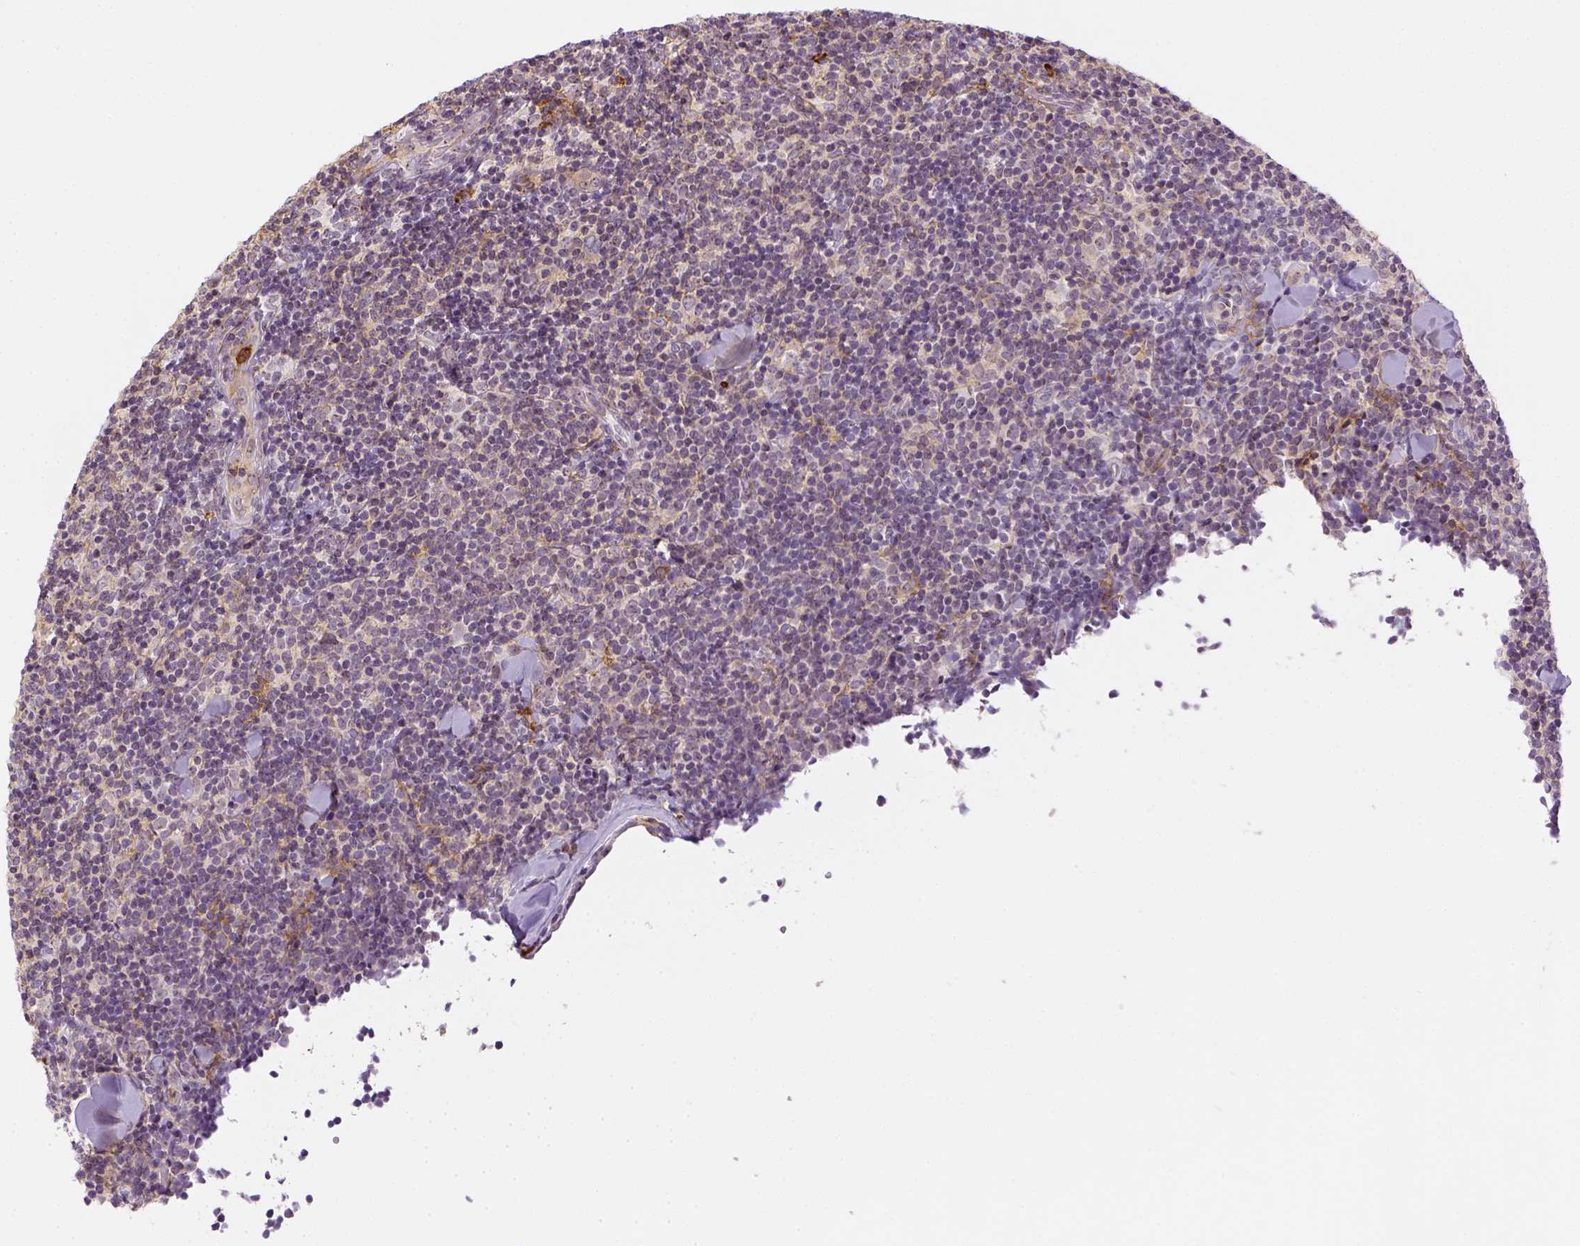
{"staining": {"intensity": "negative", "quantity": "none", "location": "none"}, "tissue": "lymphoma", "cell_type": "Tumor cells", "image_type": "cancer", "snomed": [{"axis": "morphology", "description": "Malignant lymphoma, non-Hodgkin's type, Low grade"}, {"axis": "topography", "description": "Lymph node"}], "caption": "IHC histopathology image of neoplastic tissue: human low-grade malignant lymphoma, non-Hodgkin's type stained with DAB exhibits no significant protein expression in tumor cells.", "gene": "CD14", "patient": {"sex": "female", "age": 56}}